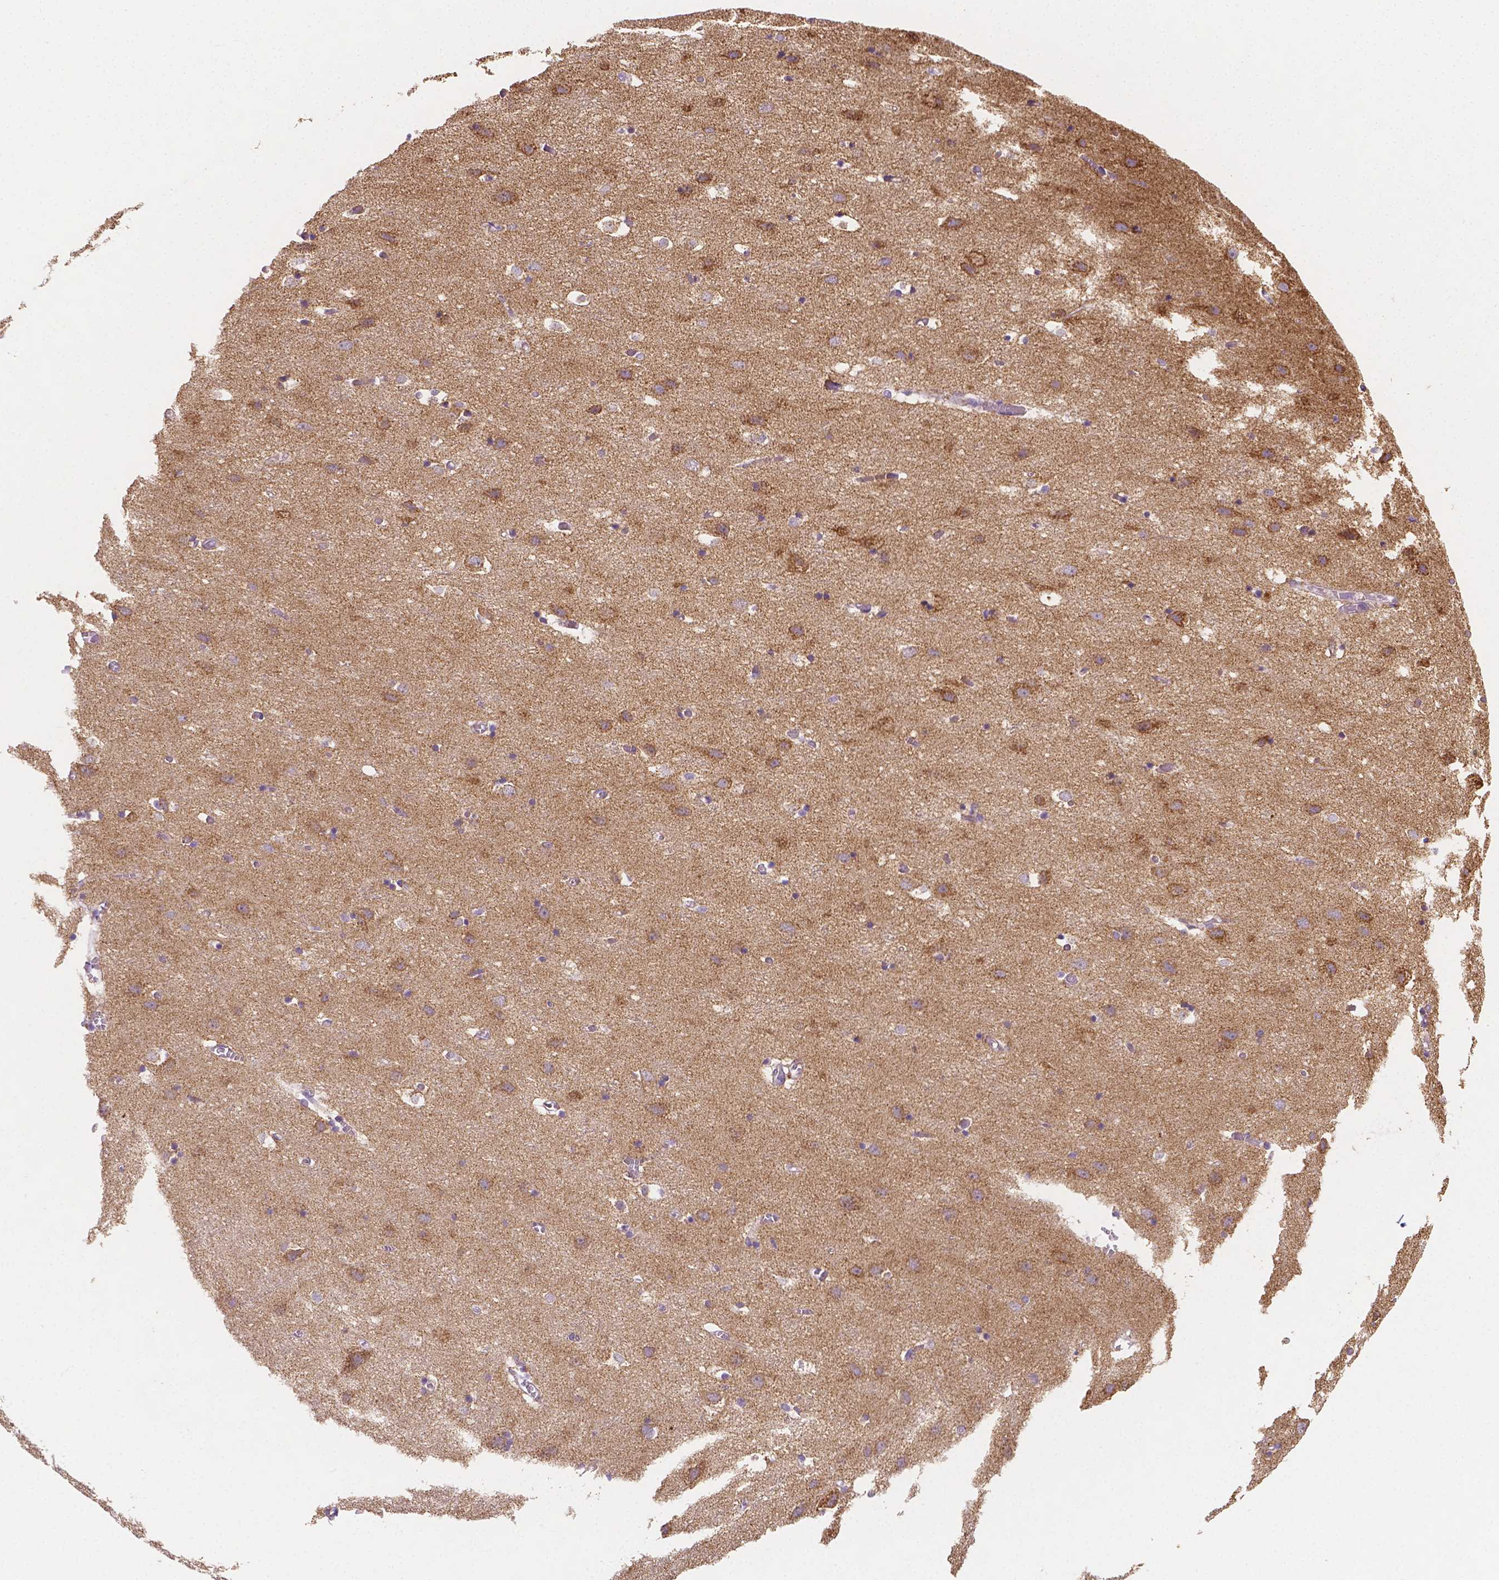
{"staining": {"intensity": "weak", "quantity": "25%-75%", "location": "cytoplasmic/membranous"}, "tissue": "cerebral cortex", "cell_type": "Endothelial cells", "image_type": "normal", "snomed": [{"axis": "morphology", "description": "Normal tissue, NOS"}, {"axis": "topography", "description": "Cerebral cortex"}], "caption": "Endothelial cells show low levels of weak cytoplasmic/membranous expression in about 25%-75% of cells in normal human cerebral cortex.", "gene": "SGTB", "patient": {"sex": "male", "age": 70}}